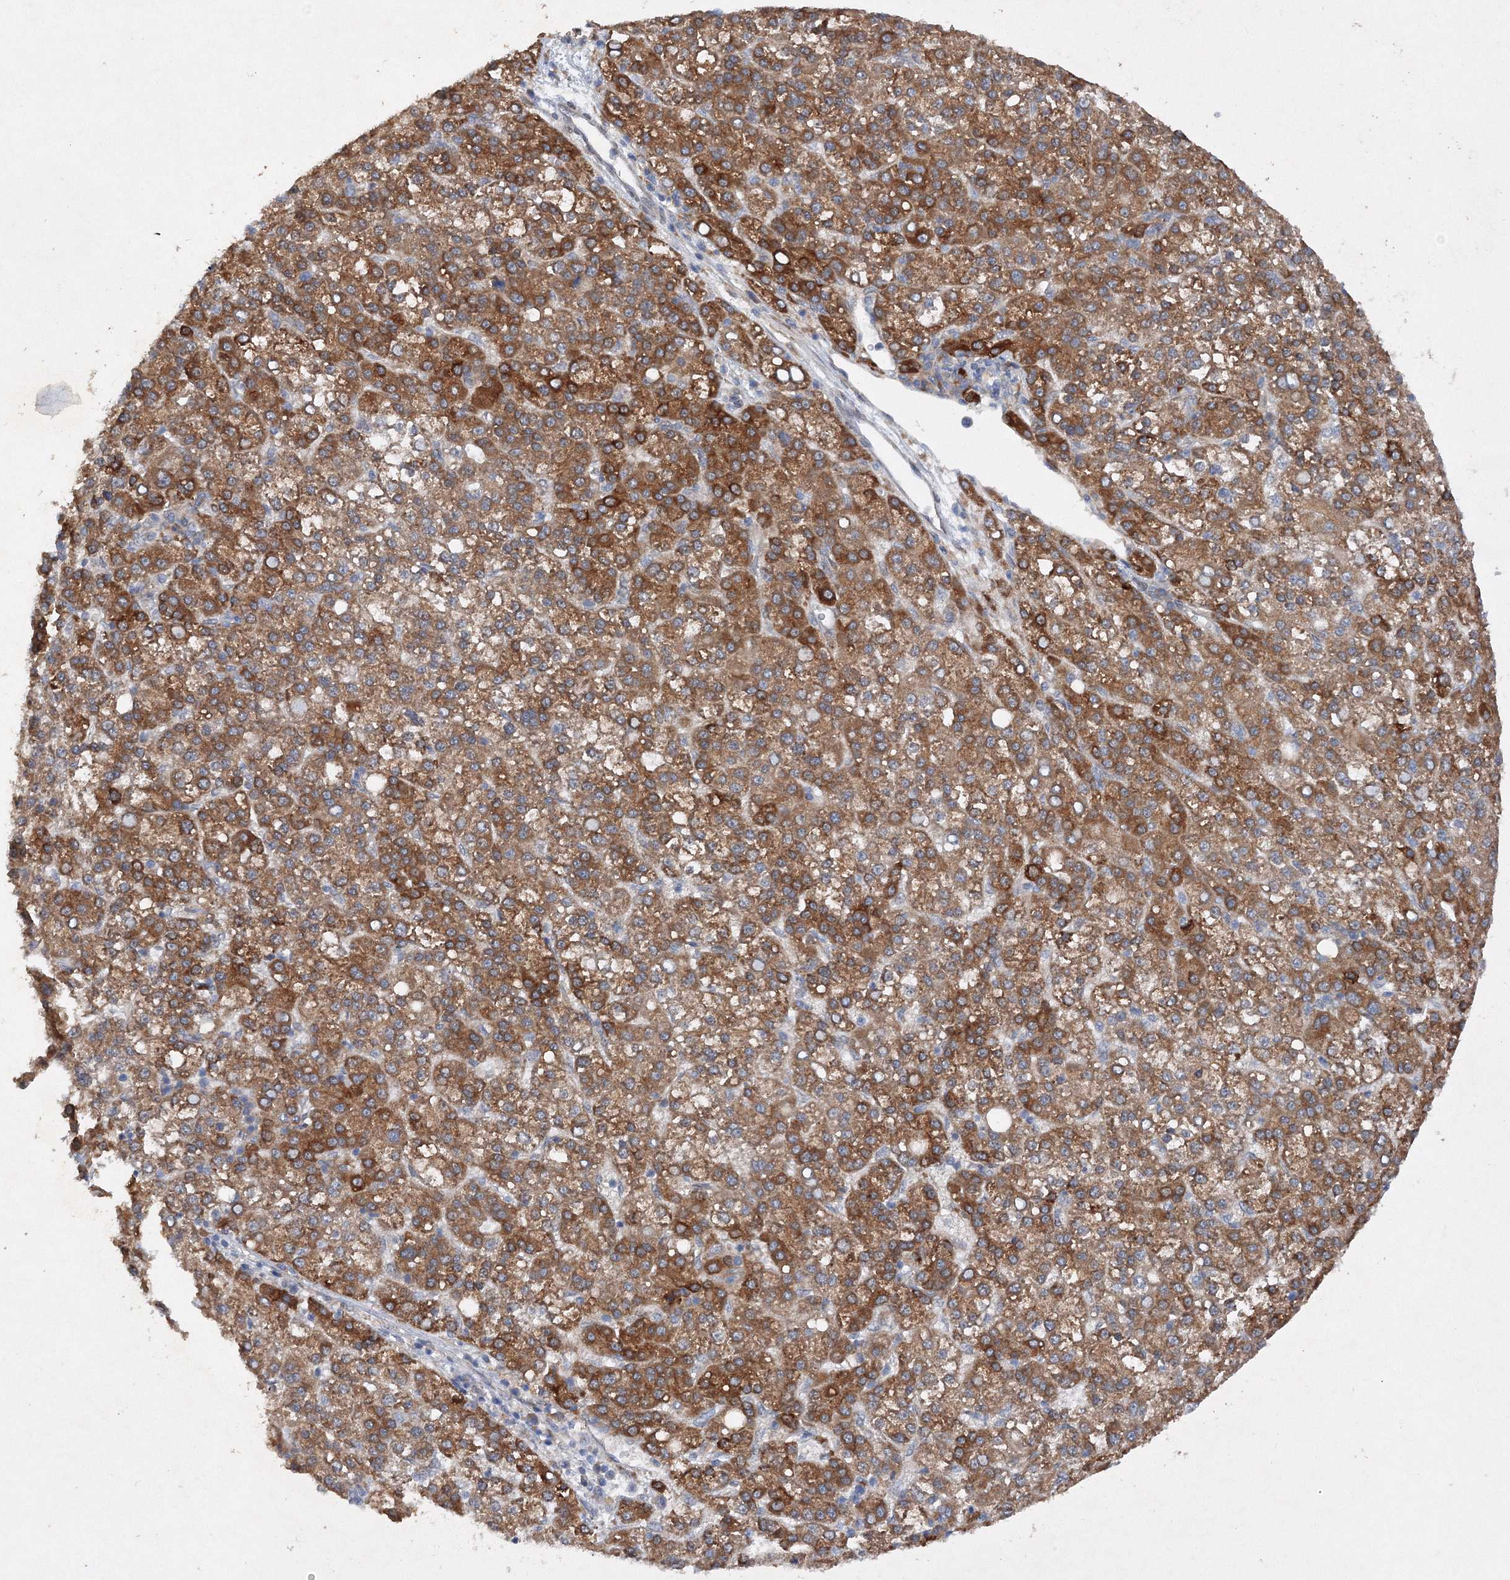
{"staining": {"intensity": "strong", "quantity": ">75%", "location": "cytoplasmic/membranous"}, "tissue": "liver cancer", "cell_type": "Tumor cells", "image_type": "cancer", "snomed": [{"axis": "morphology", "description": "Carcinoma, Hepatocellular, NOS"}, {"axis": "topography", "description": "Liver"}], "caption": "Immunohistochemical staining of human liver cancer (hepatocellular carcinoma) reveals strong cytoplasmic/membranous protein staining in about >75% of tumor cells. (brown staining indicates protein expression, while blue staining denotes nuclei).", "gene": "SLC36A1", "patient": {"sex": "female", "age": 58}}